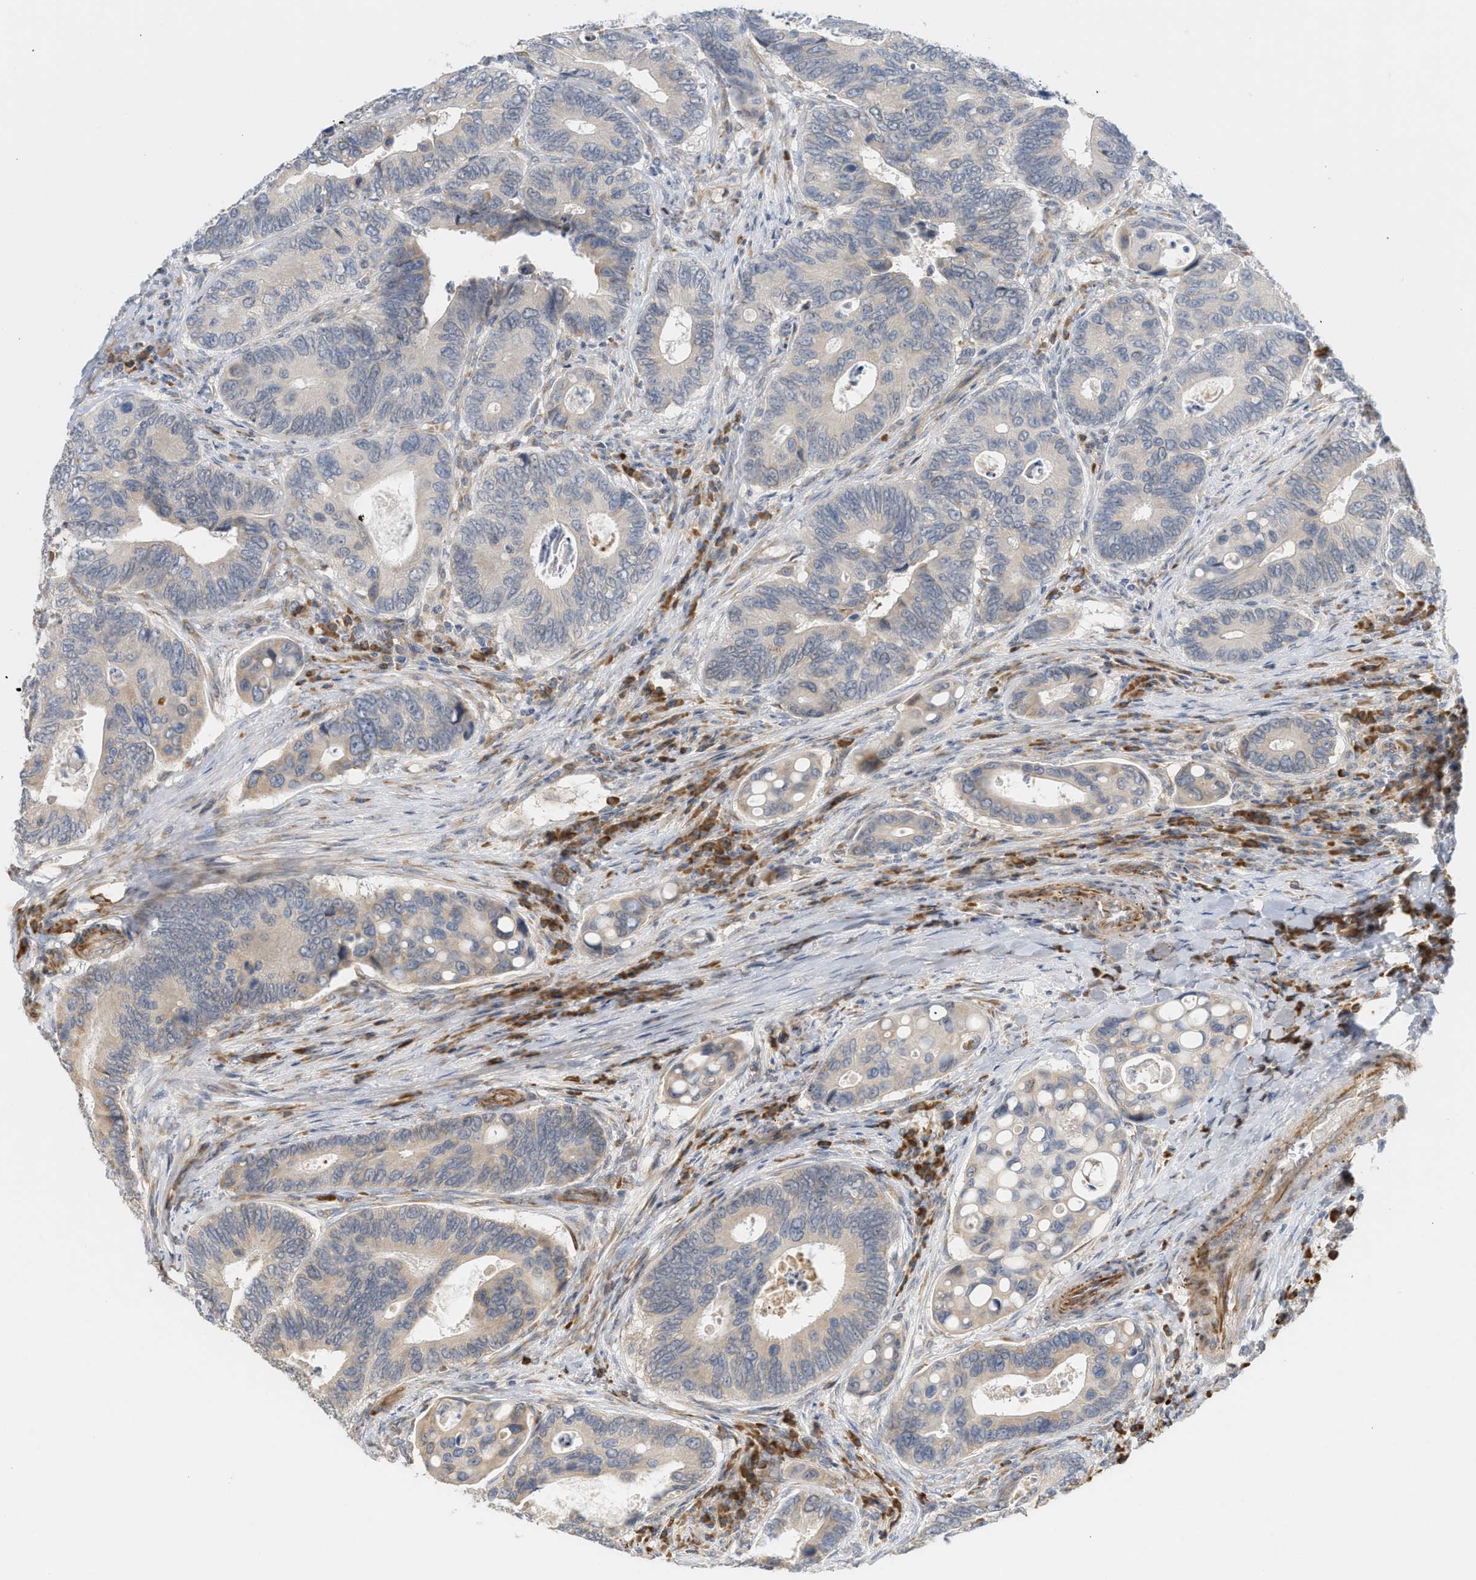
{"staining": {"intensity": "weak", "quantity": ">75%", "location": "cytoplasmic/membranous"}, "tissue": "colorectal cancer", "cell_type": "Tumor cells", "image_type": "cancer", "snomed": [{"axis": "morphology", "description": "Inflammation, NOS"}, {"axis": "morphology", "description": "Adenocarcinoma, NOS"}, {"axis": "topography", "description": "Colon"}], "caption": "A high-resolution histopathology image shows immunohistochemistry staining of colorectal cancer, which shows weak cytoplasmic/membranous staining in approximately >75% of tumor cells.", "gene": "SVOP", "patient": {"sex": "male", "age": 72}}